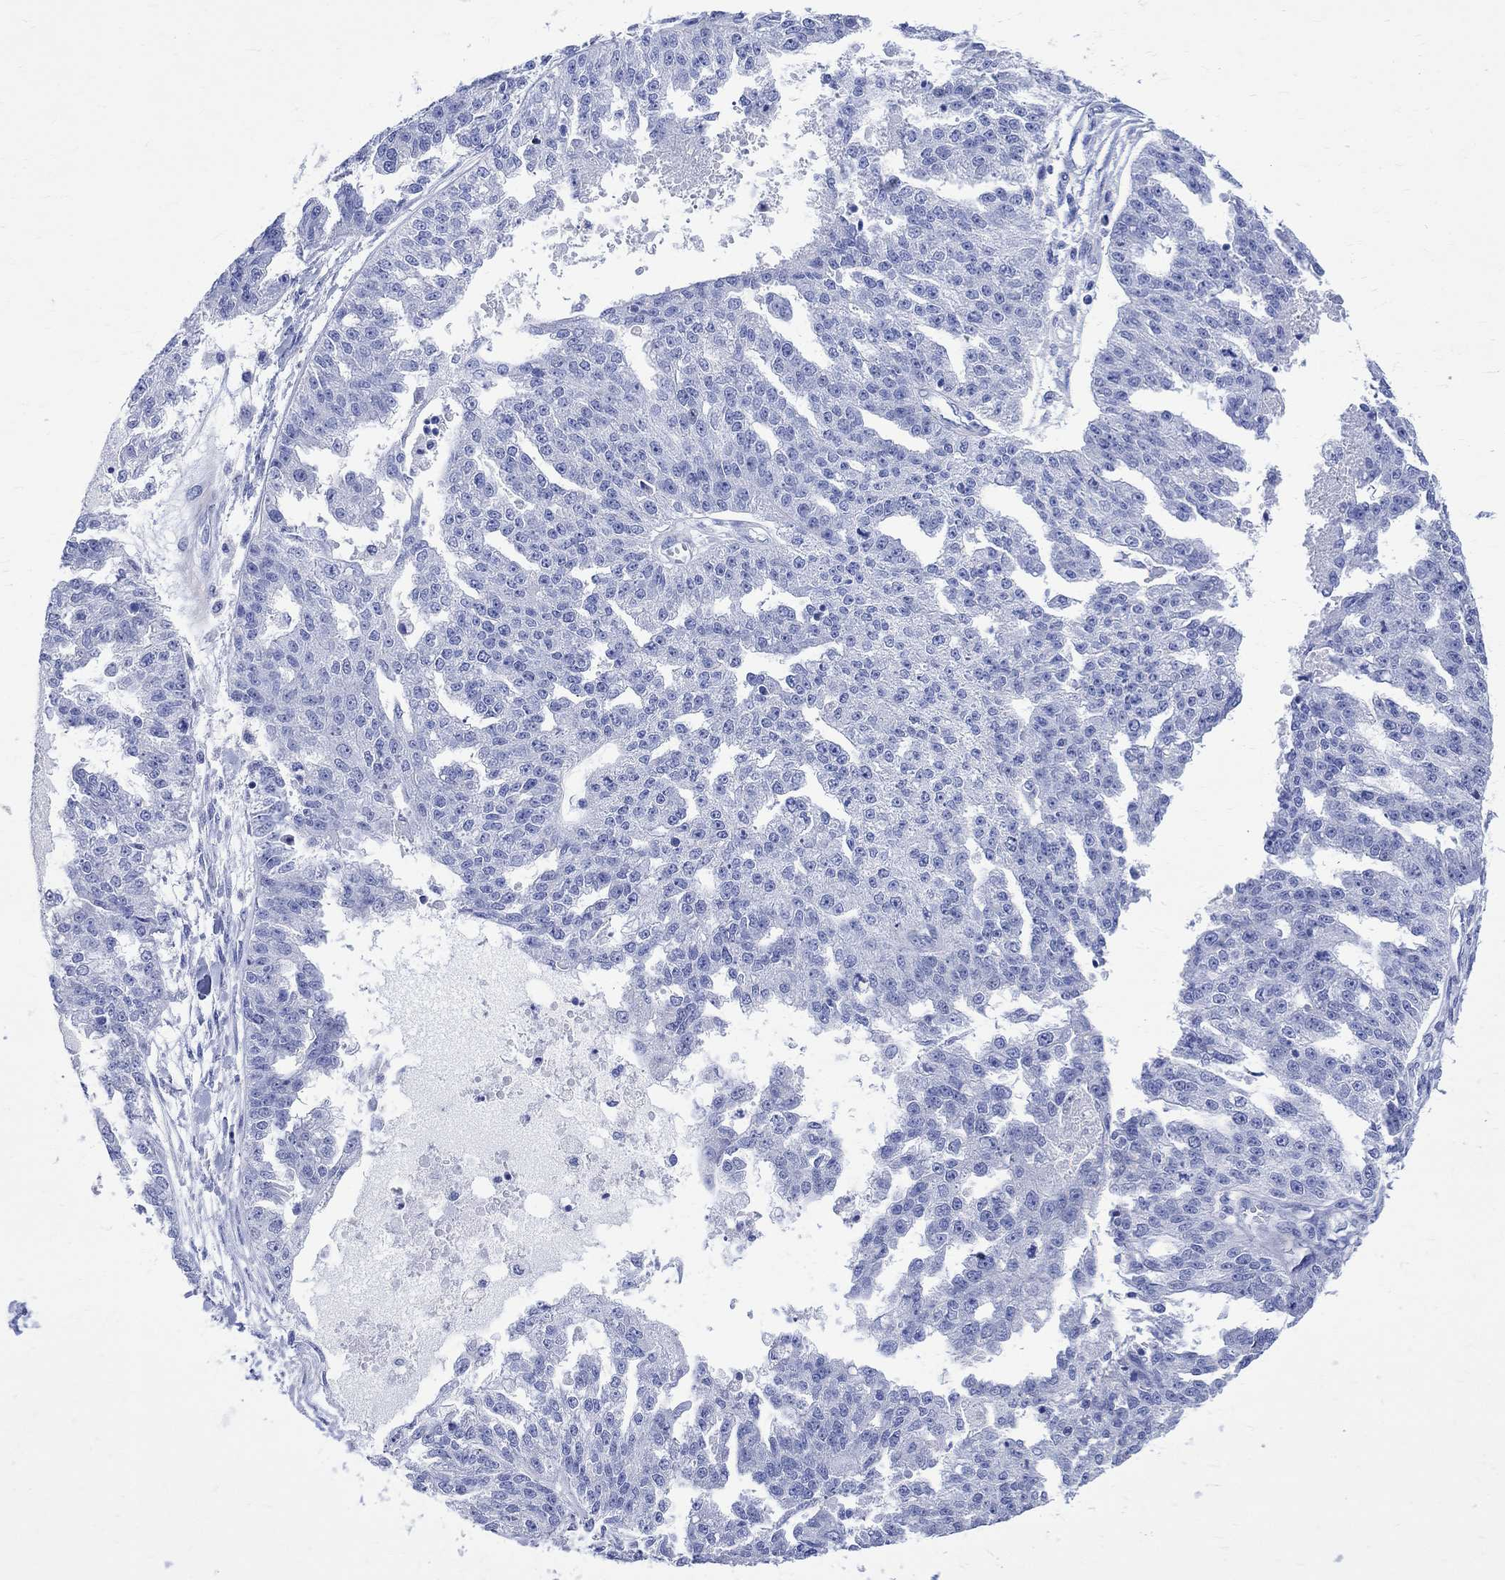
{"staining": {"intensity": "negative", "quantity": "none", "location": "none"}, "tissue": "ovarian cancer", "cell_type": "Tumor cells", "image_type": "cancer", "snomed": [{"axis": "morphology", "description": "Cystadenocarcinoma, serous, NOS"}, {"axis": "topography", "description": "Ovary"}], "caption": "IHC image of neoplastic tissue: ovarian serous cystadenocarcinoma stained with DAB displays no significant protein expression in tumor cells.", "gene": "PARVB", "patient": {"sex": "female", "age": 58}}